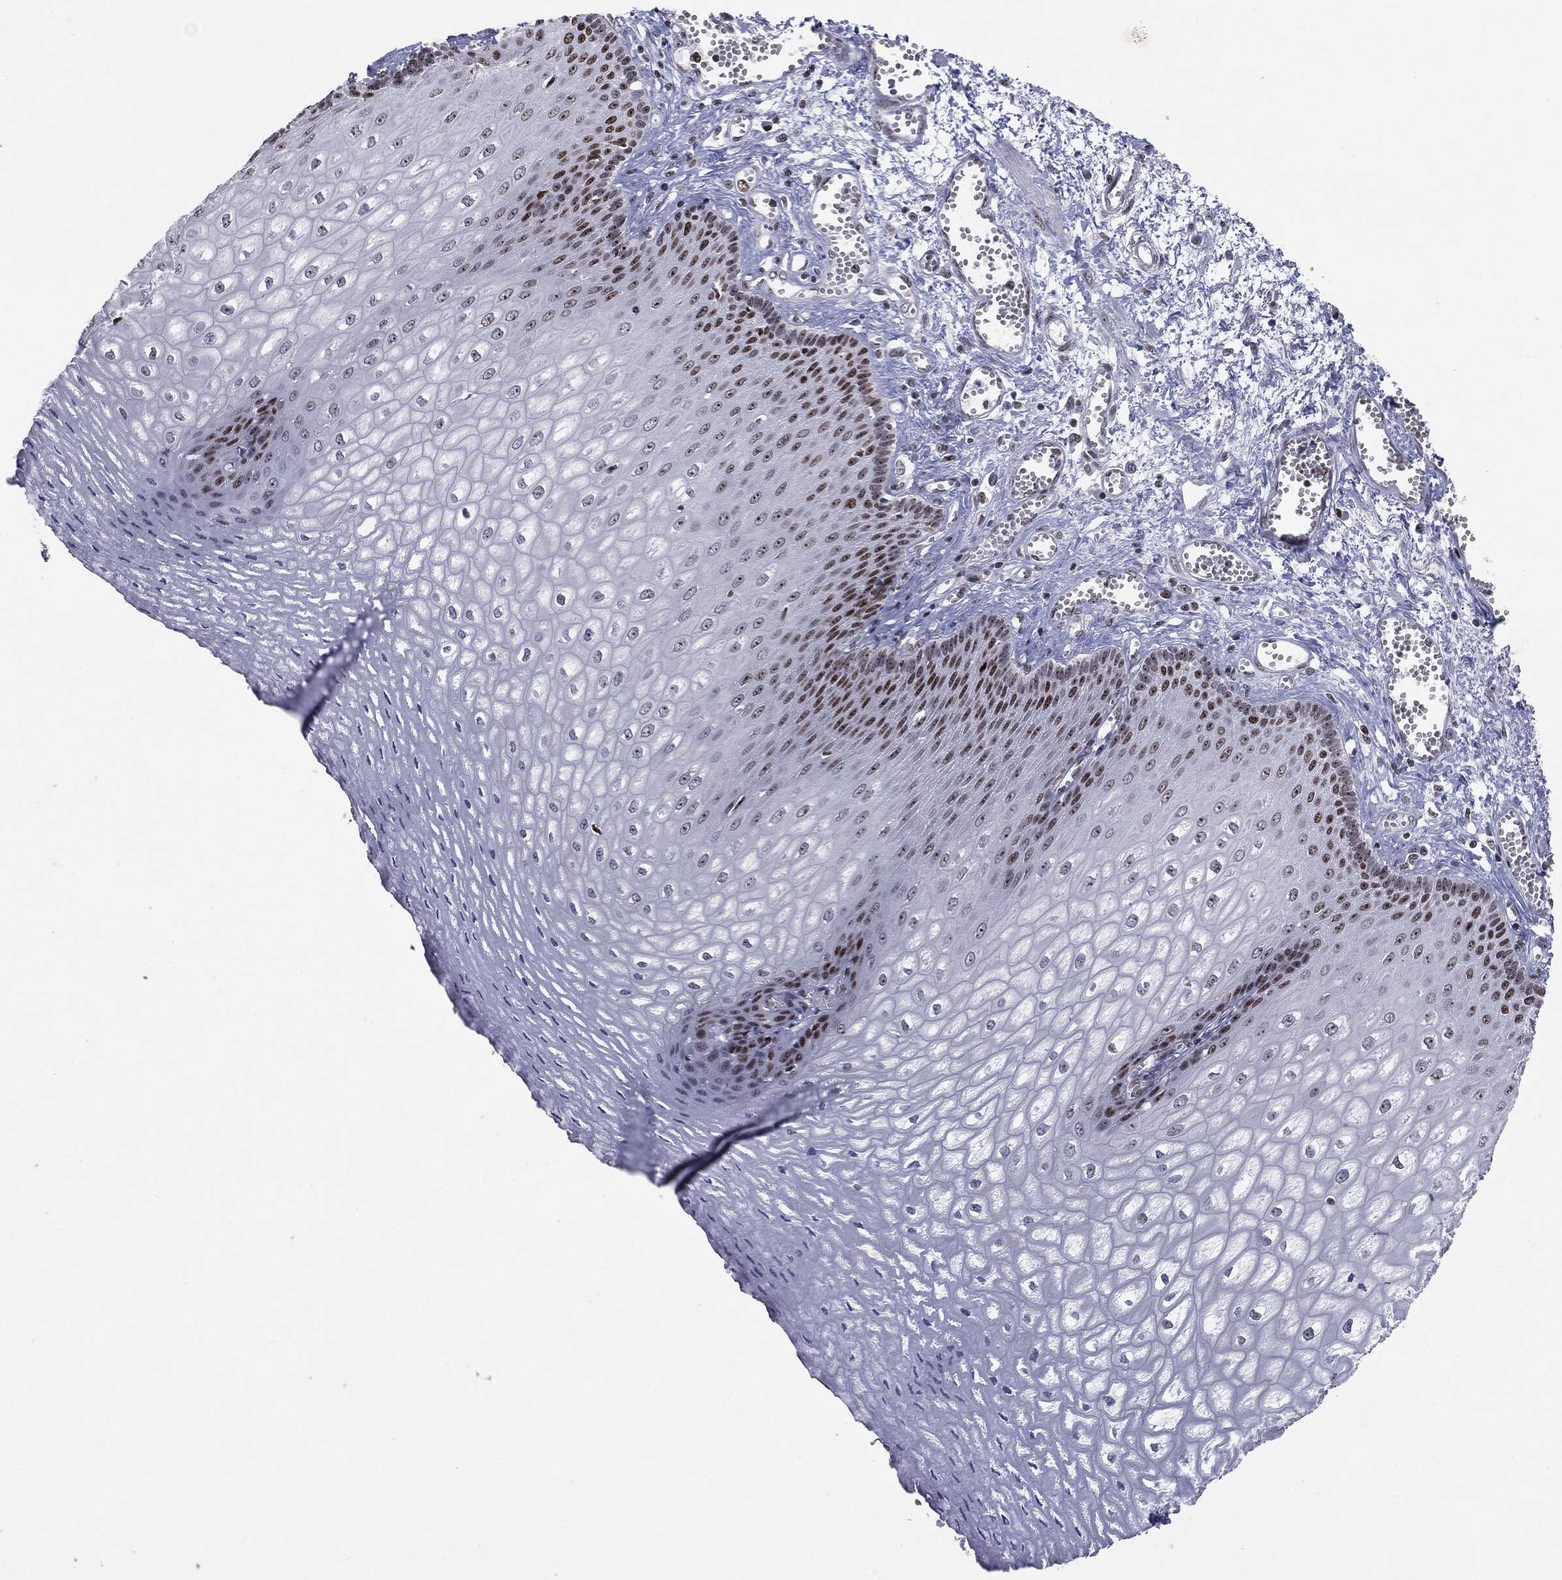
{"staining": {"intensity": "strong", "quantity": "<25%", "location": "nuclear"}, "tissue": "esophagus", "cell_type": "Squamous epithelial cells", "image_type": "normal", "snomed": [{"axis": "morphology", "description": "Normal tissue, NOS"}, {"axis": "topography", "description": "Esophagus"}], "caption": "Human esophagus stained with a protein marker exhibits strong staining in squamous epithelial cells.", "gene": "MDC1", "patient": {"sex": "male", "age": 58}}